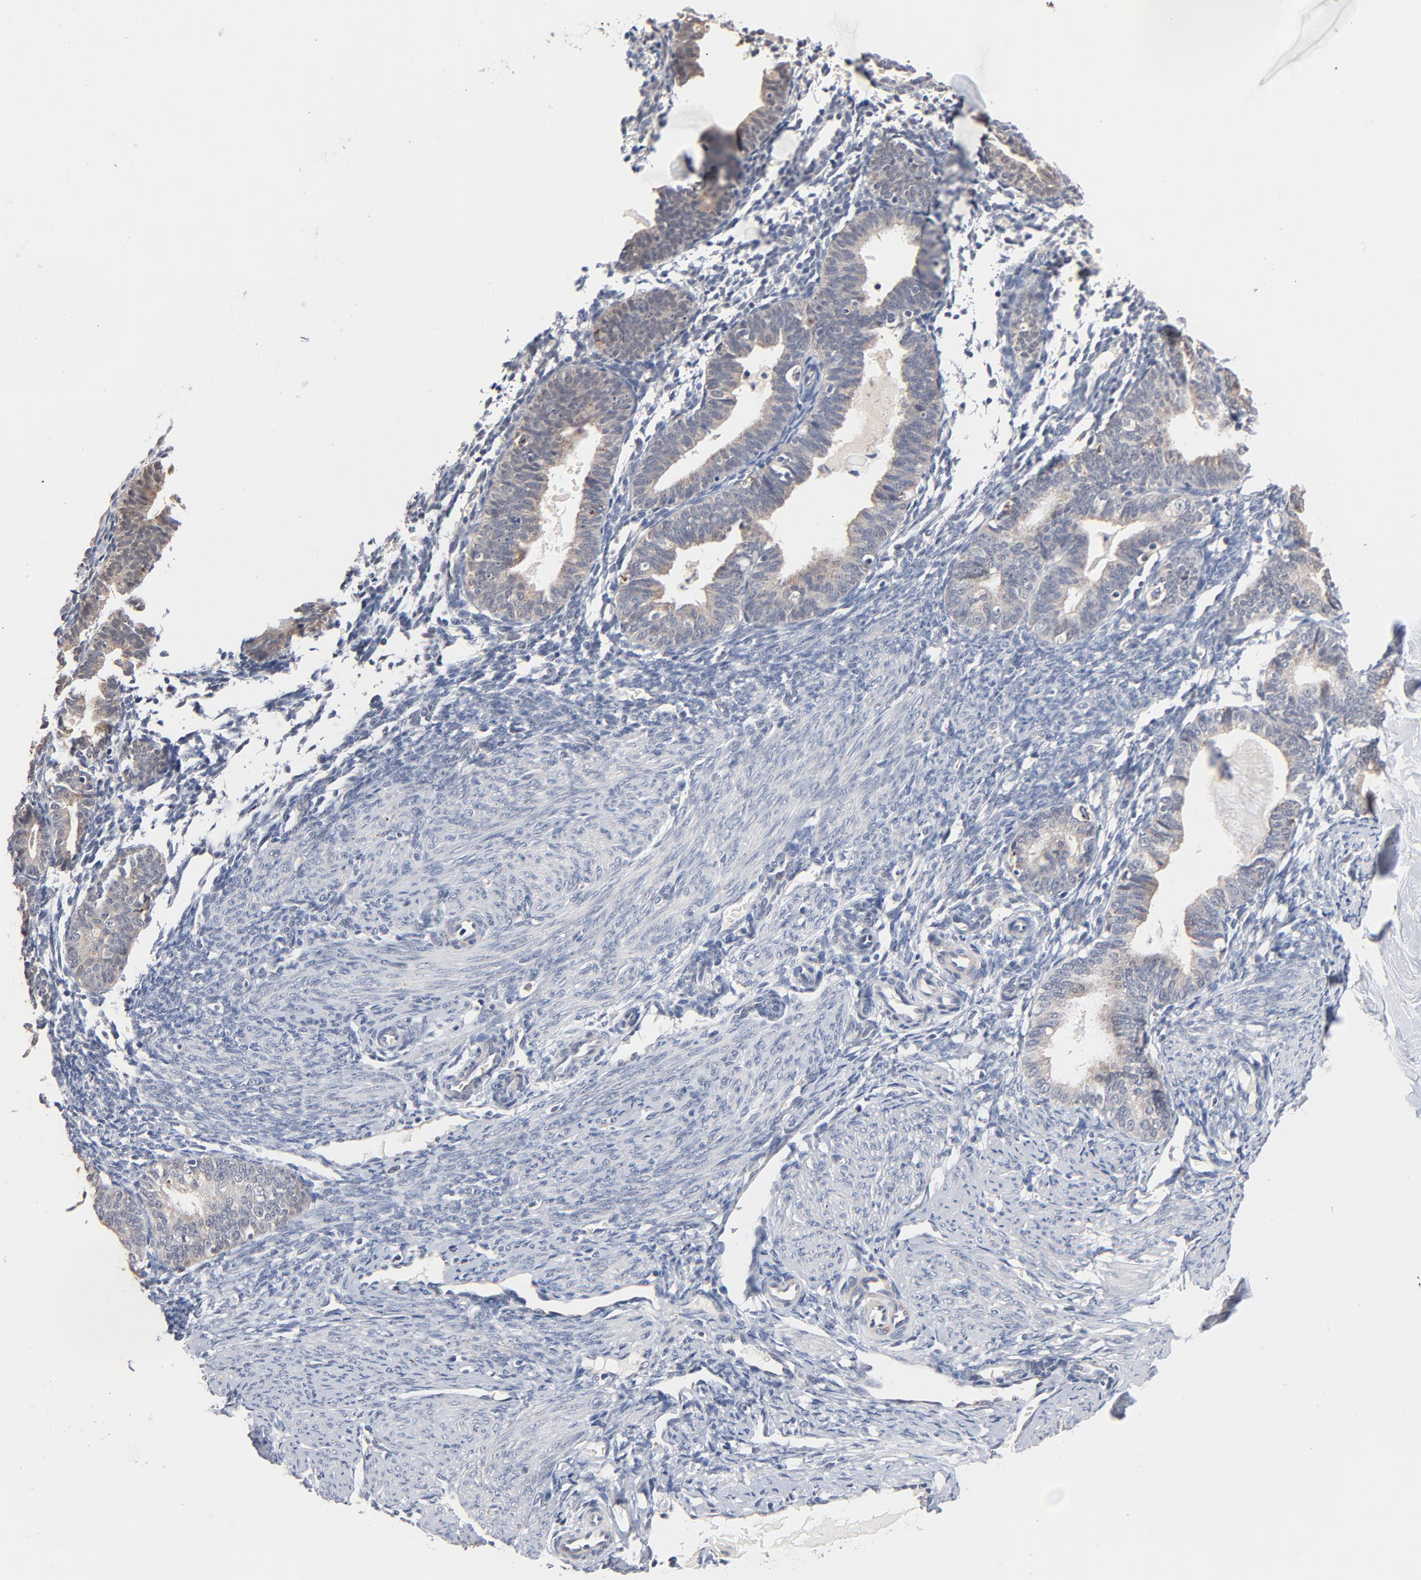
{"staining": {"intensity": "negative", "quantity": "none", "location": "none"}, "tissue": "endometrium", "cell_type": "Cells in endometrial stroma", "image_type": "normal", "snomed": [{"axis": "morphology", "description": "Normal tissue, NOS"}, {"axis": "topography", "description": "Endometrium"}], "caption": "This histopathology image is of unremarkable endometrium stained with IHC to label a protein in brown with the nuclei are counter-stained blue. There is no expression in cells in endometrial stroma.", "gene": "MSL2", "patient": {"sex": "female", "age": 61}}